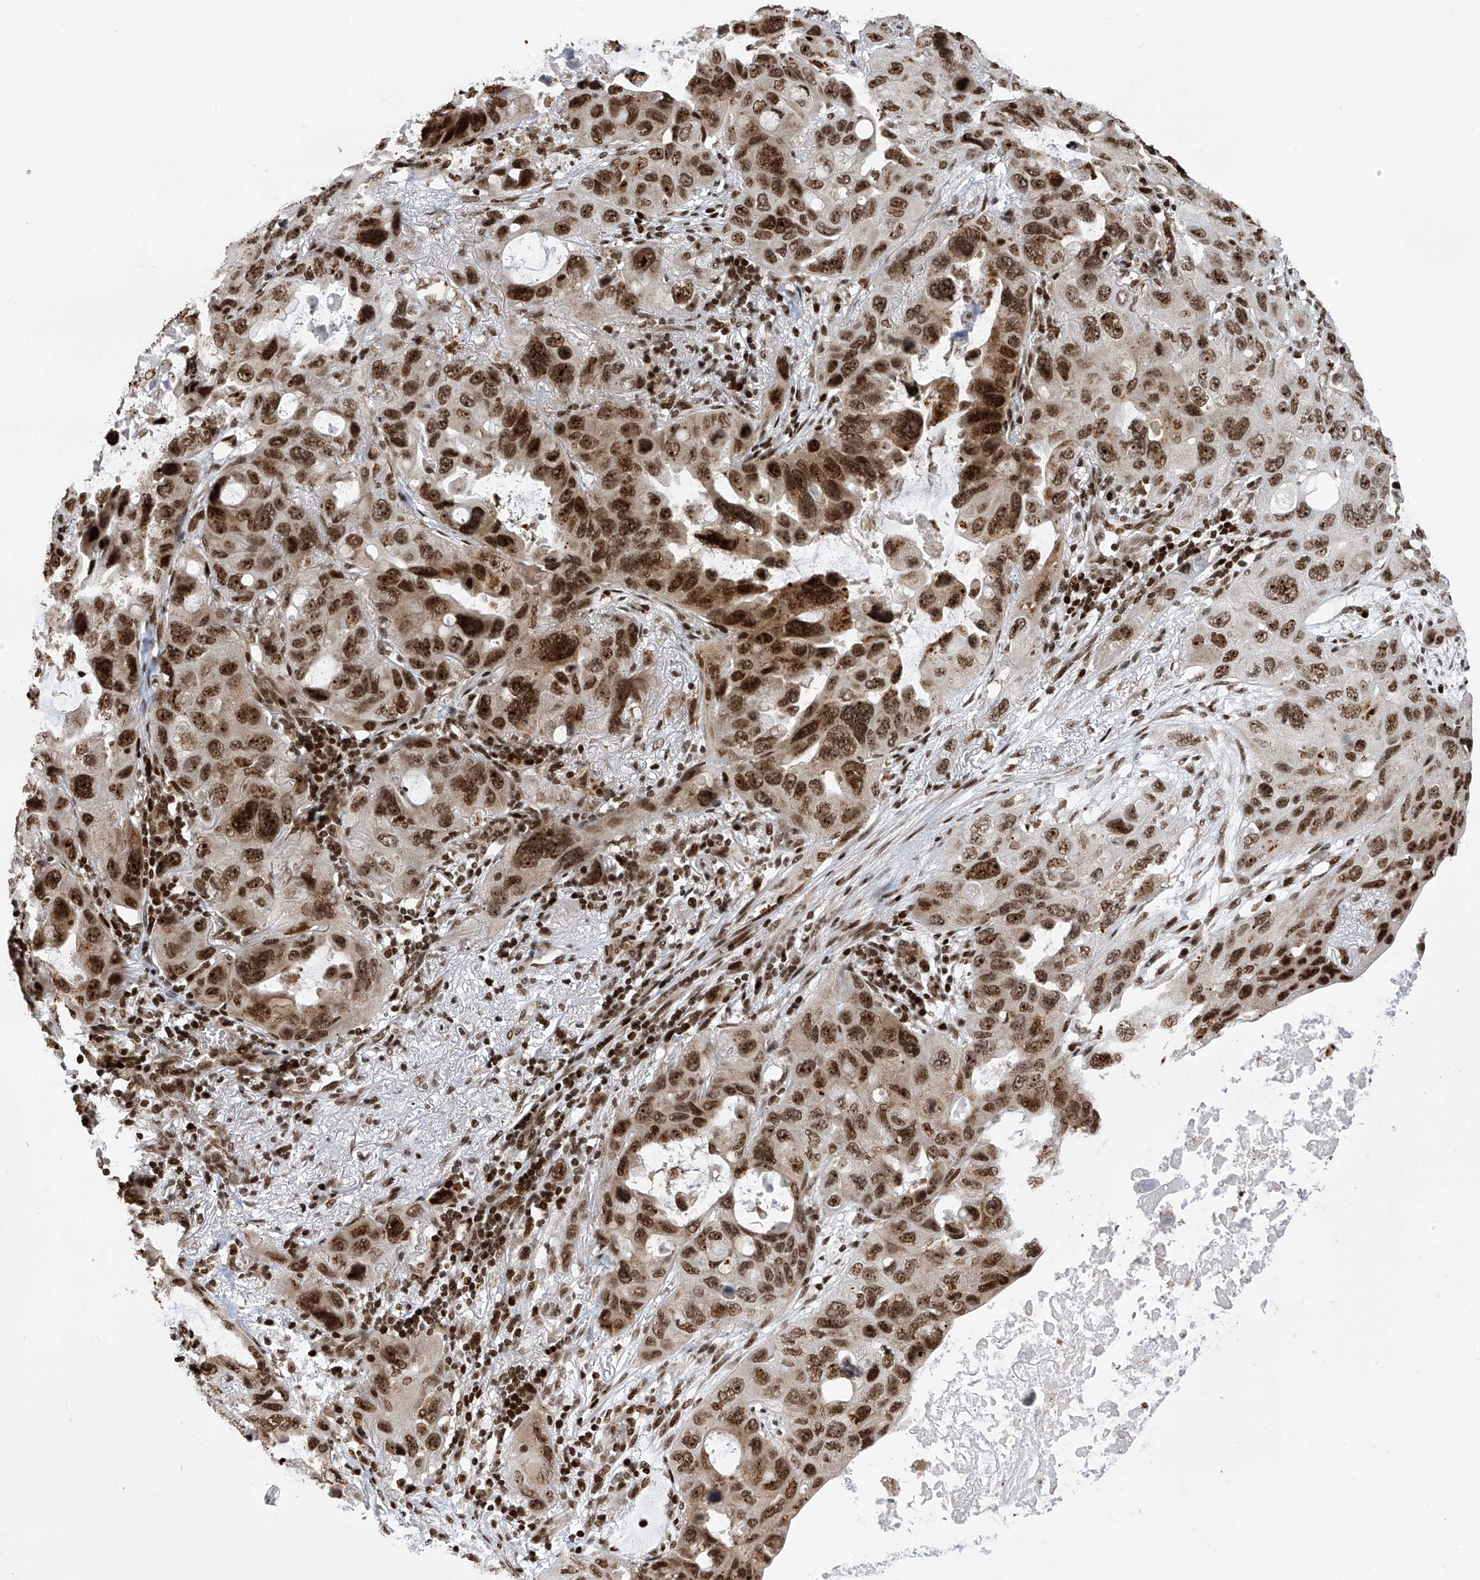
{"staining": {"intensity": "strong", "quantity": ">75%", "location": "nuclear"}, "tissue": "lung cancer", "cell_type": "Tumor cells", "image_type": "cancer", "snomed": [{"axis": "morphology", "description": "Squamous cell carcinoma, NOS"}, {"axis": "topography", "description": "Lung"}], "caption": "Tumor cells display high levels of strong nuclear positivity in about >75% of cells in lung squamous cell carcinoma.", "gene": "PAK1IP1", "patient": {"sex": "female", "age": 73}}